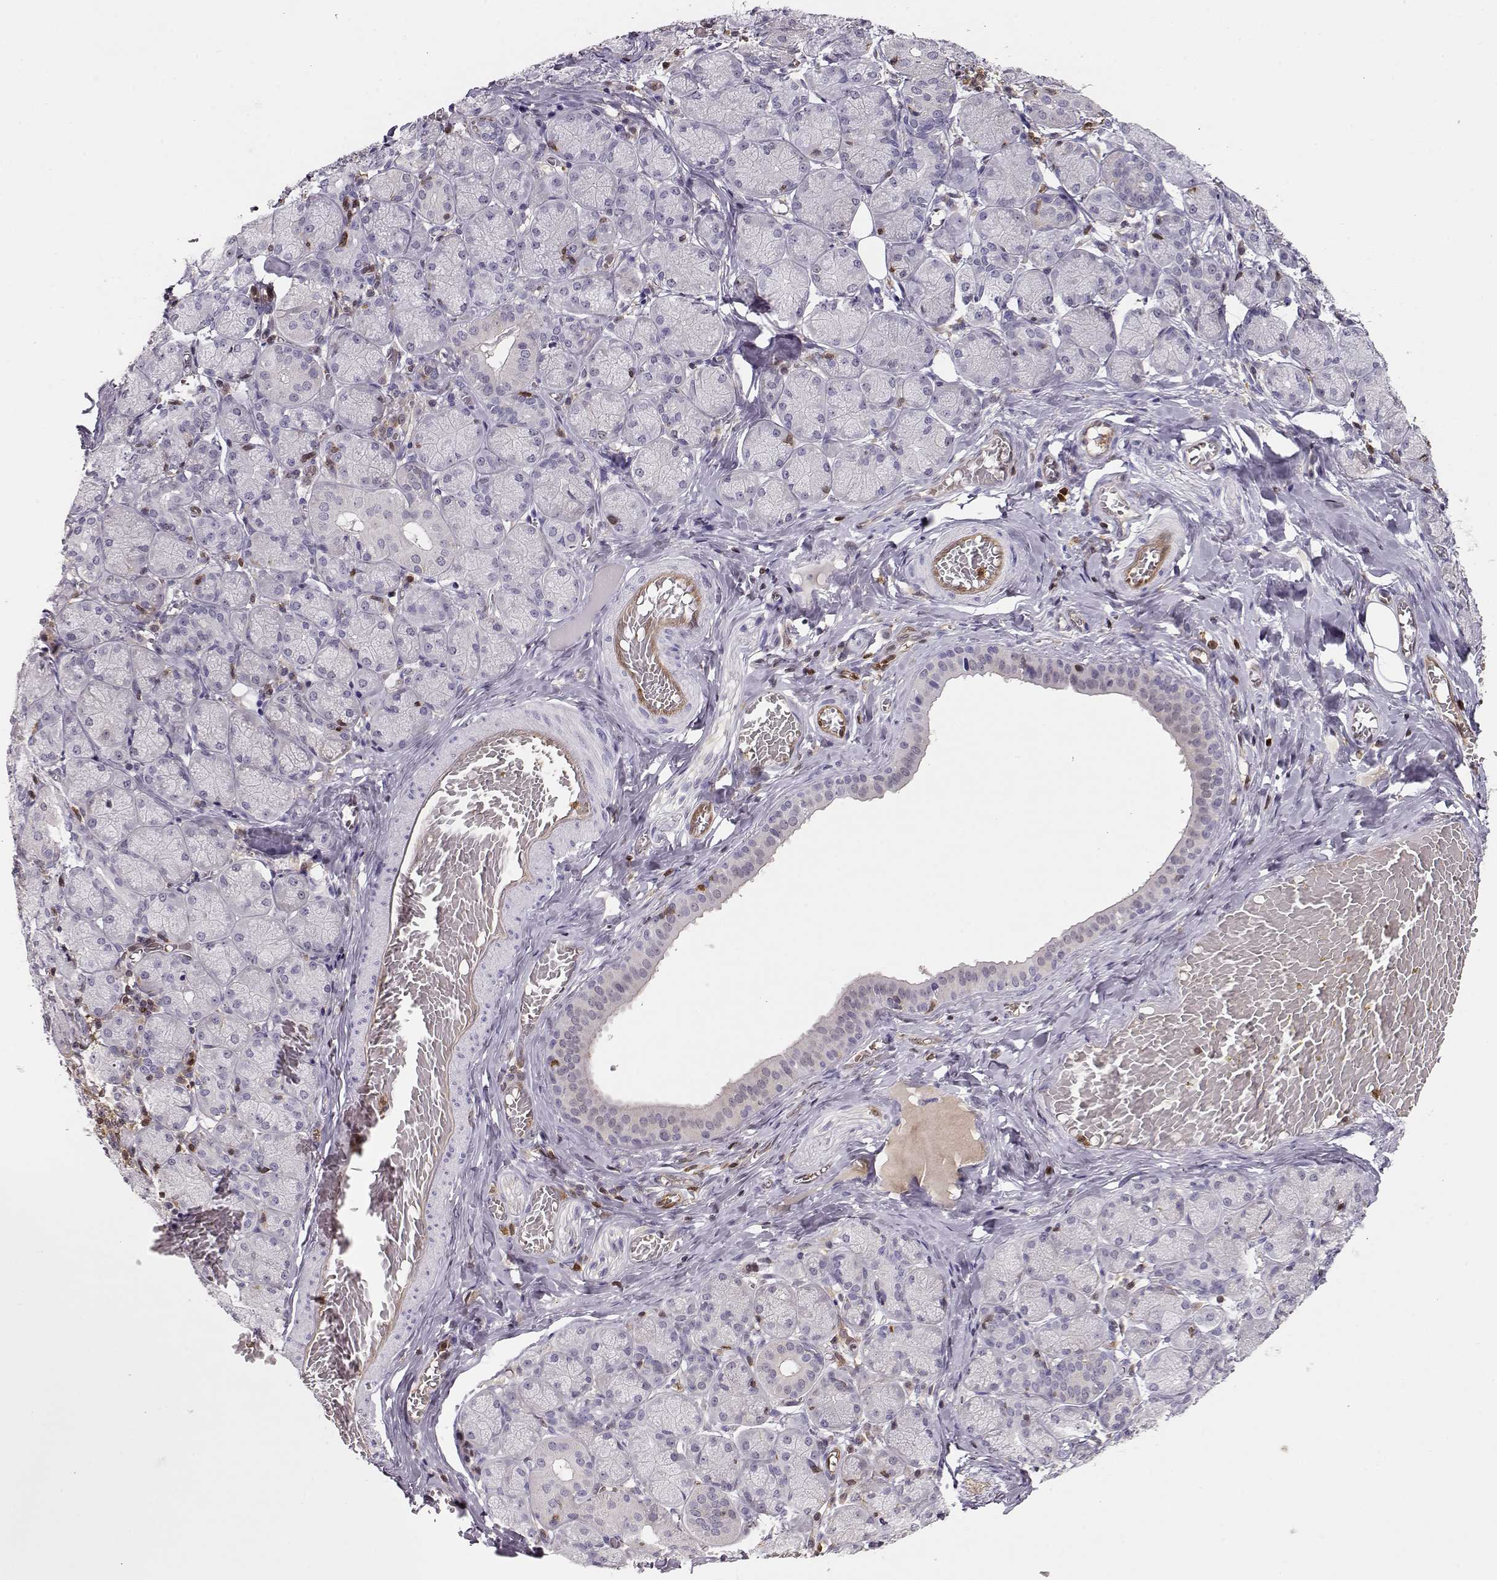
{"staining": {"intensity": "negative", "quantity": "none", "location": "none"}, "tissue": "salivary gland", "cell_type": "Glandular cells", "image_type": "normal", "snomed": [{"axis": "morphology", "description": "Normal tissue, NOS"}, {"axis": "topography", "description": "Salivary gland"}, {"axis": "topography", "description": "Peripheral nerve tissue"}], "caption": "Immunohistochemistry (IHC) micrograph of benign salivary gland: human salivary gland stained with DAB (3,3'-diaminobenzidine) exhibits no significant protein staining in glandular cells. The staining was performed using DAB (3,3'-diaminobenzidine) to visualize the protein expression in brown, while the nuclei were stained in blue with hematoxylin (Magnification: 20x).", "gene": "PNP", "patient": {"sex": "female", "age": 24}}